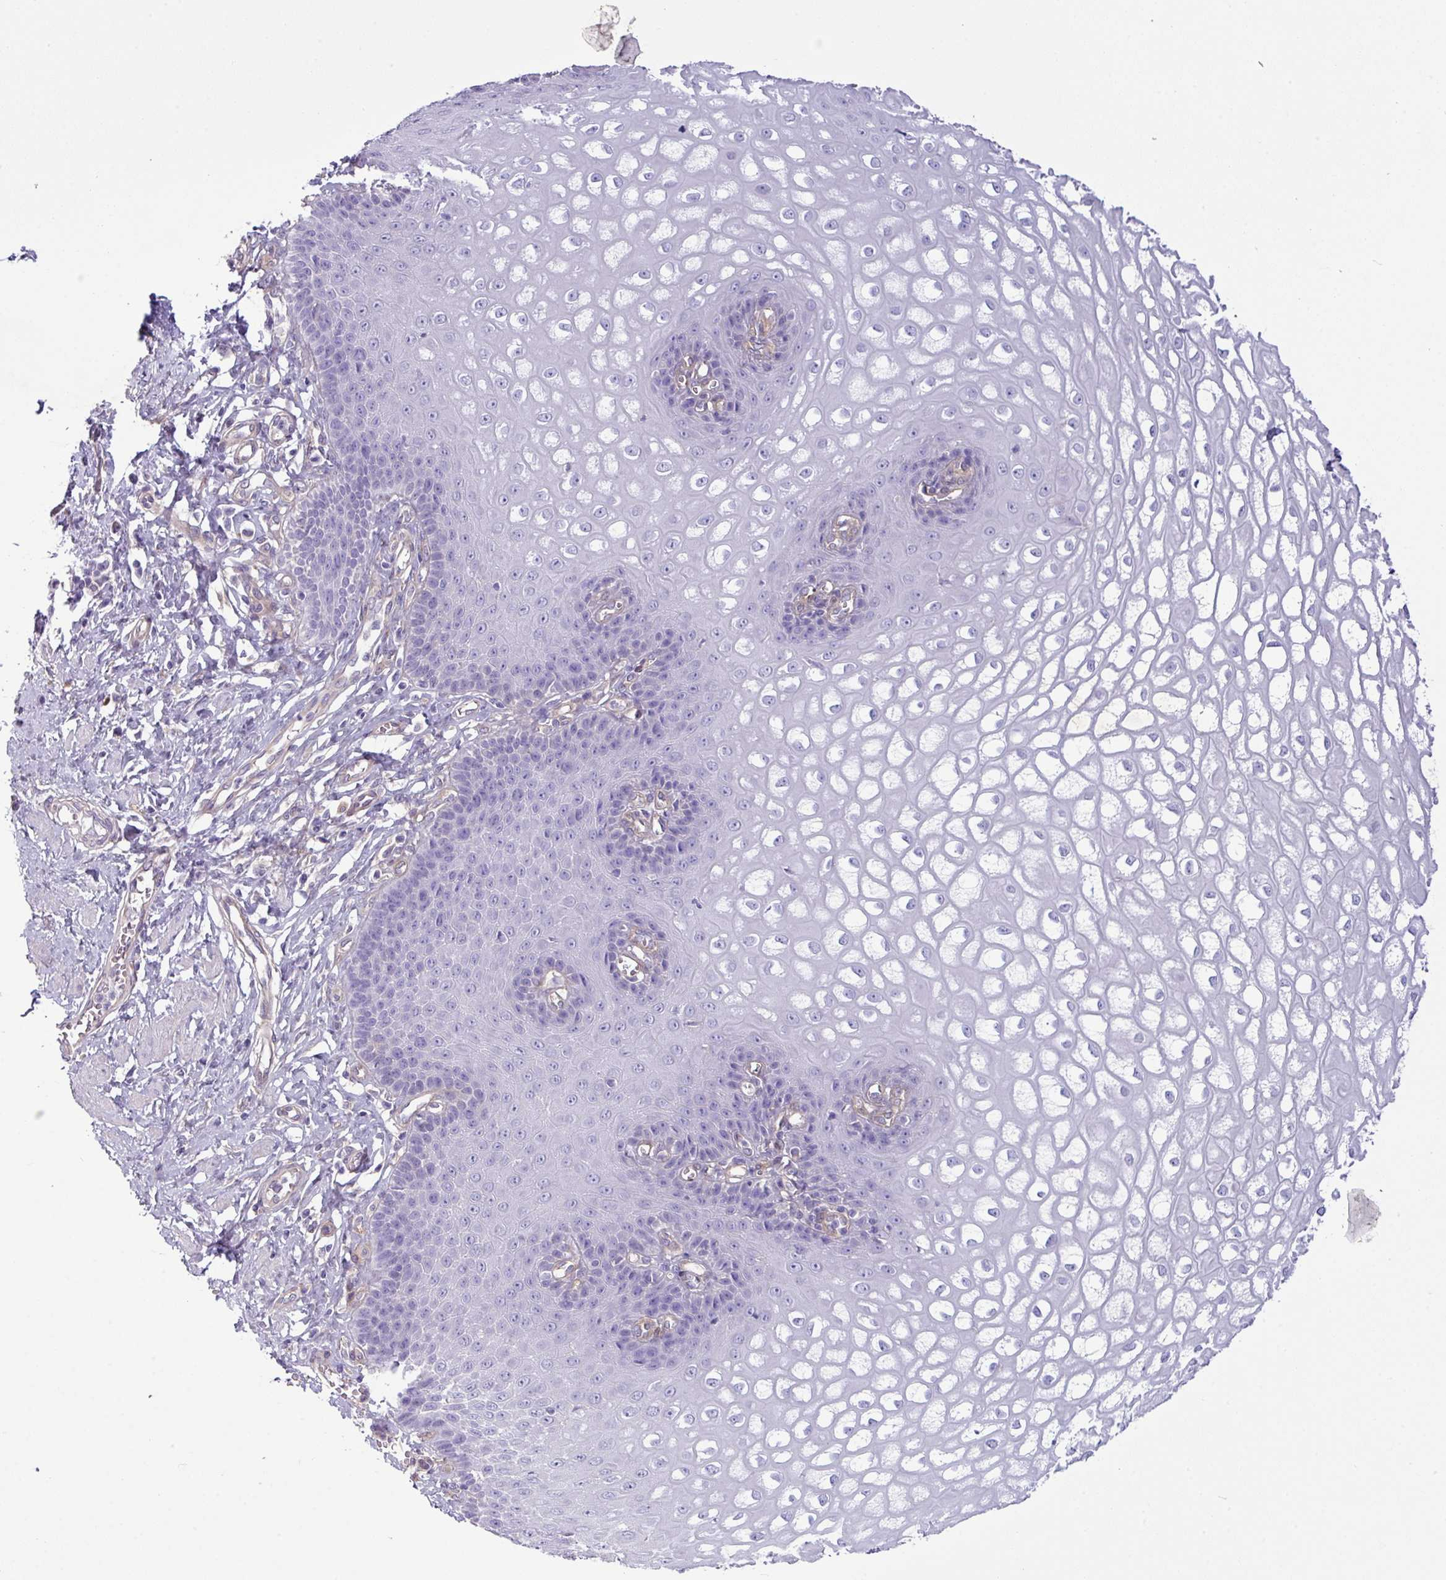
{"staining": {"intensity": "negative", "quantity": "none", "location": "none"}, "tissue": "esophagus", "cell_type": "Squamous epithelial cells", "image_type": "normal", "snomed": [{"axis": "morphology", "description": "Normal tissue, NOS"}, {"axis": "topography", "description": "Esophagus"}], "caption": "The photomicrograph reveals no staining of squamous epithelial cells in unremarkable esophagus.", "gene": "KIRREL3", "patient": {"sex": "male", "age": 67}}